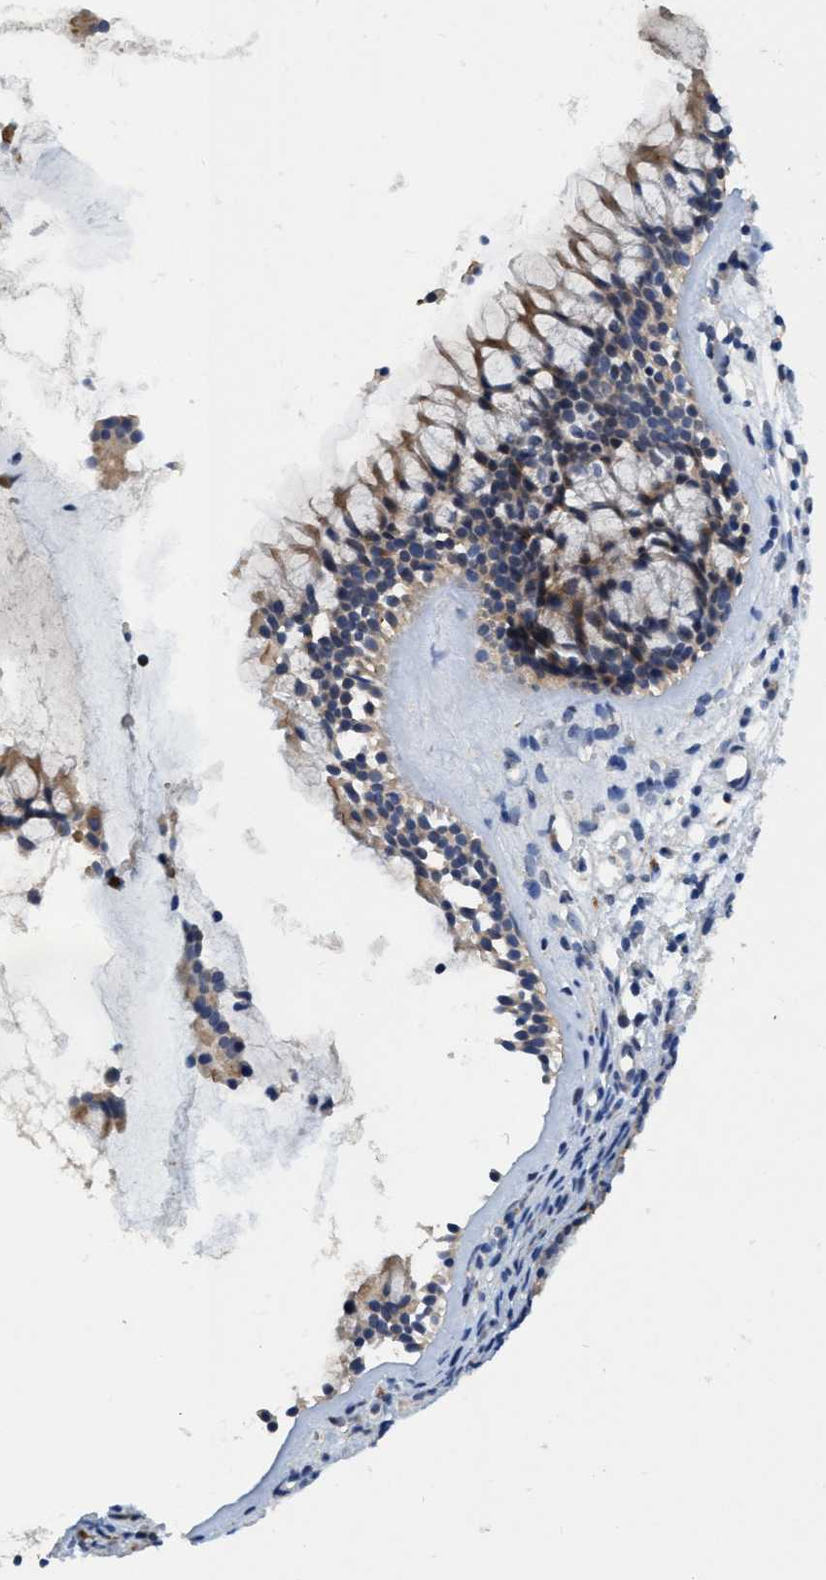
{"staining": {"intensity": "moderate", "quantity": ">75%", "location": "cytoplasmic/membranous"}, "tissue": "nasopharynx", "cell_type": "Respiratory epithelial cells", "image_type": "normal", "snomed": [{"axis": "morphology", "description": "Normal tissue, NOS"}, {"axis": "topography", "description": "Nasopharynx"}], "caption": "Immunohistochemistry (IHC) staining of unremarkable nasopharynx, which displays medium levels of moderate cytoplasmic/membranous staining in about >75% of respiratory epithelial cells indicating moderate cytoplasmic/membranous protein staining. The staining was performed using DAB (3,3'-diaminobenzidine) (brown) for protein detection and nuclei were counterstained in hematoxylin (blue).", "gene": "SEMA4D", "patient": {"sex": "female", "age": 42}}